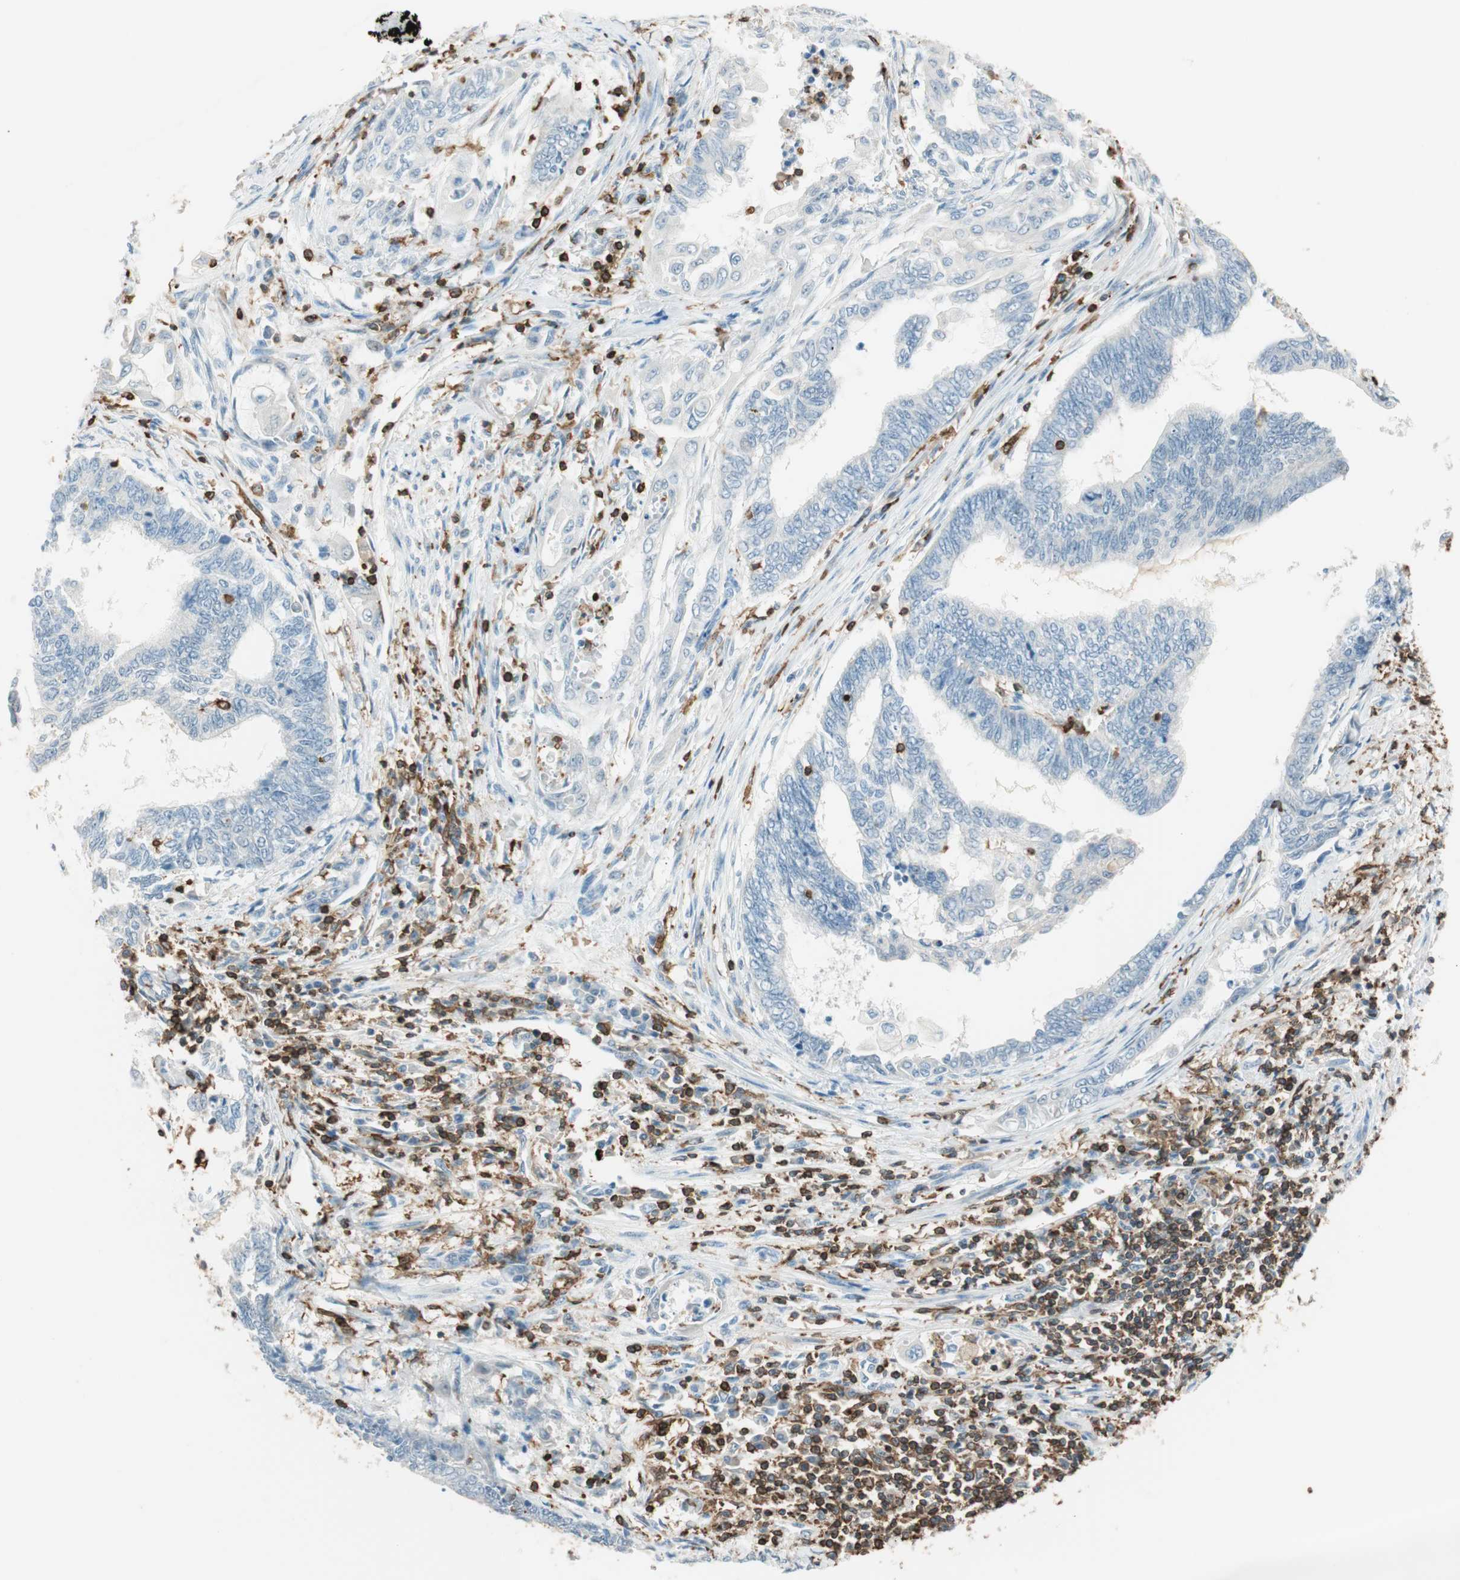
{"staining": {"intensity": "negative", "quantity": "none", "location": "none"}, "tissue": "endometrial cancer", "cell_type": "Tumor cells", "image_type": "cancer", "snomed": [{"axis": "morphology", "description": "Adenocarcinoma, NOS"}, {"axis": "topography", "description": "Uterus"}, {"axis": "topography", "description": "Endometrium"}], "caption": "An image of endometrial cancer (adenocarcinoma) stained for a protein exhibits no brown staining in tumor cells. (DAB (3,3'-diaminobenzidine) immunohistochemistry (IHC), high magnification).", "gene": "HPGD", "patient": {"sex": "female", "age": 70}}